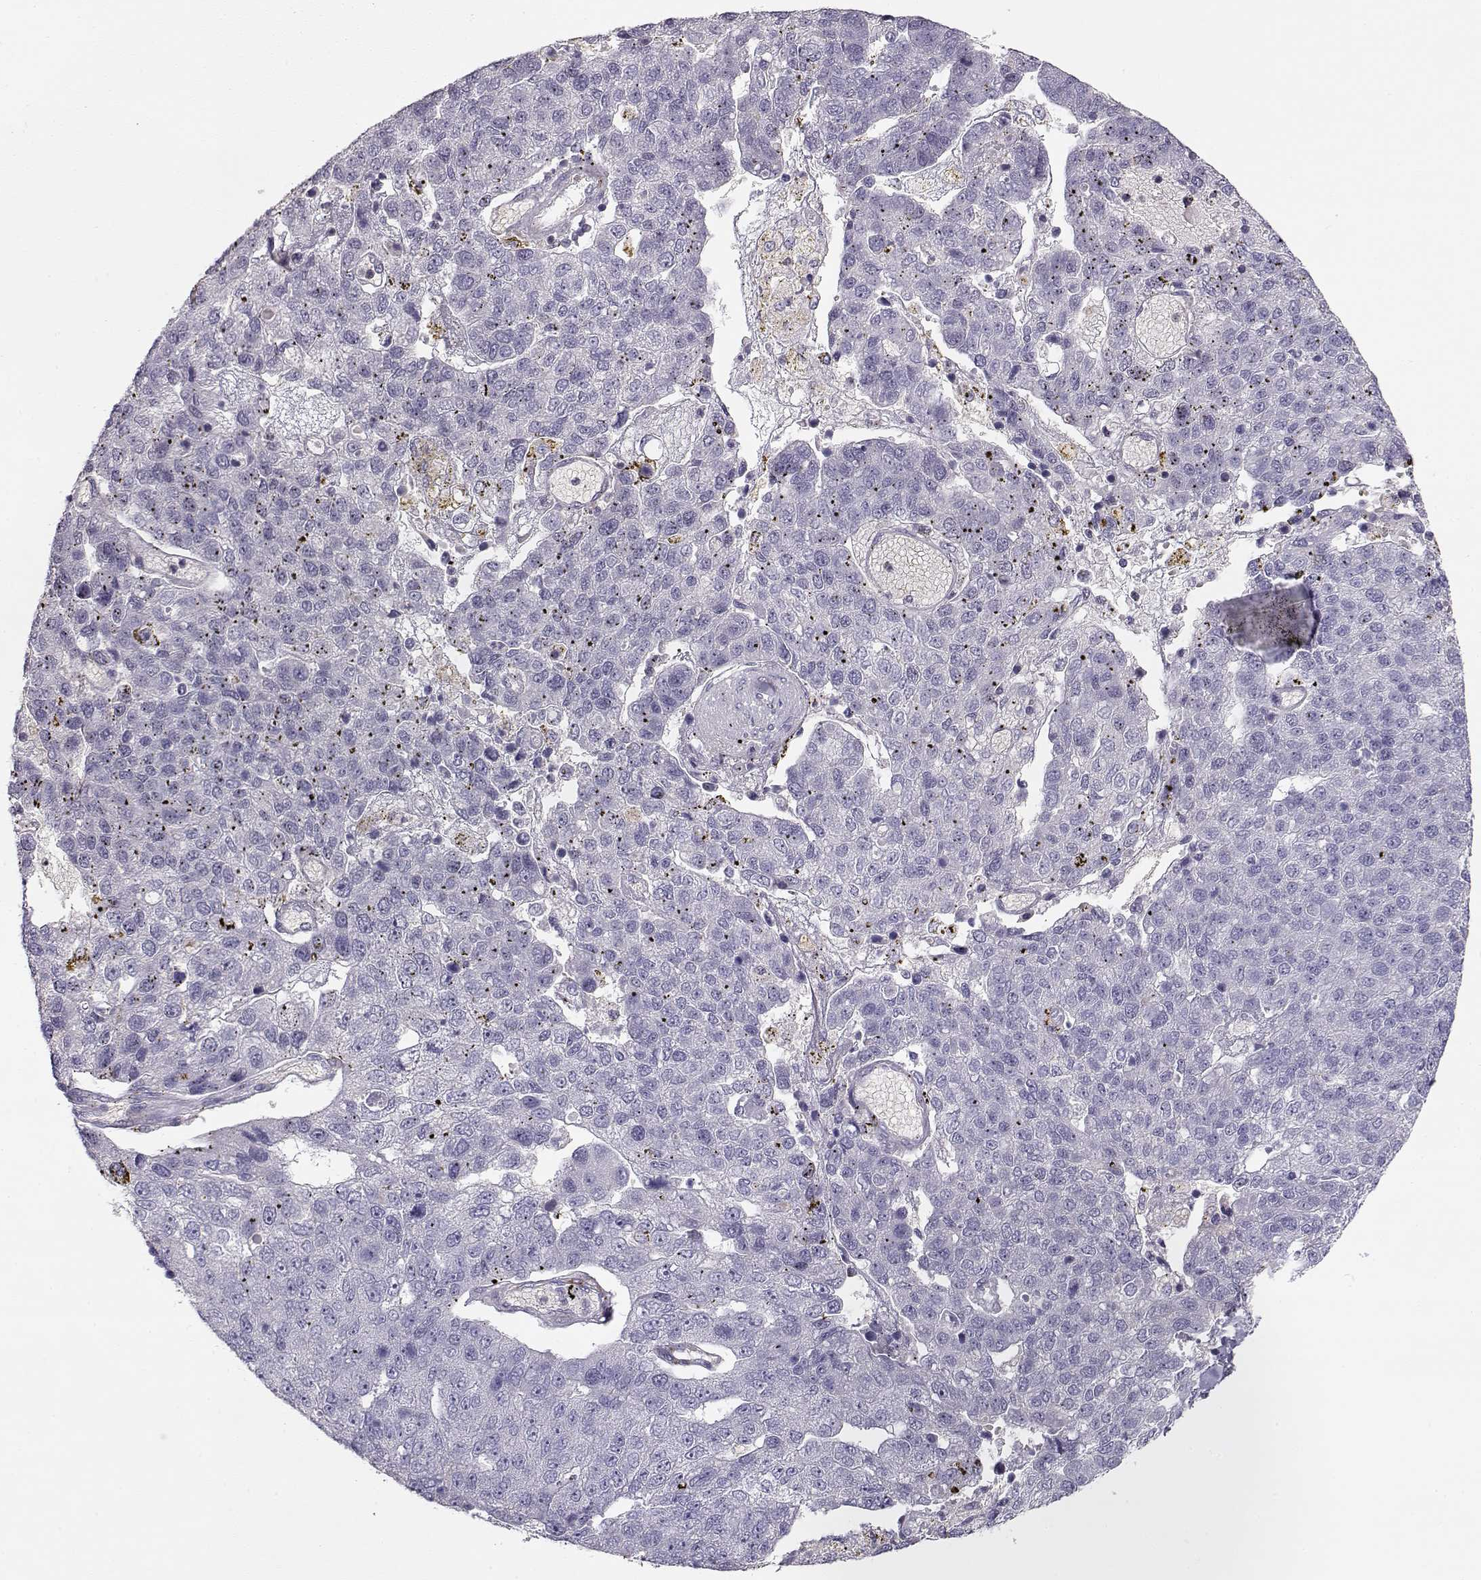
{"staining": {"intensity": "negative", "quantity": "none", "location": "none"}, "tissue": "pancreatic cancer", "cell_type": "Tumor cells", "image_type": "cancer", "snomed": [{"axis": "morphology", "description": "Adenocarcinoma, NOS"}, {"axis": "topography", "description": "Pancreas"}], "caption": "Tumor cells are negative for brown protein staining in pancreatic adenocarcinoma.", "gene": "VAV1", "patient": {"sex": "female", "age": 61}}